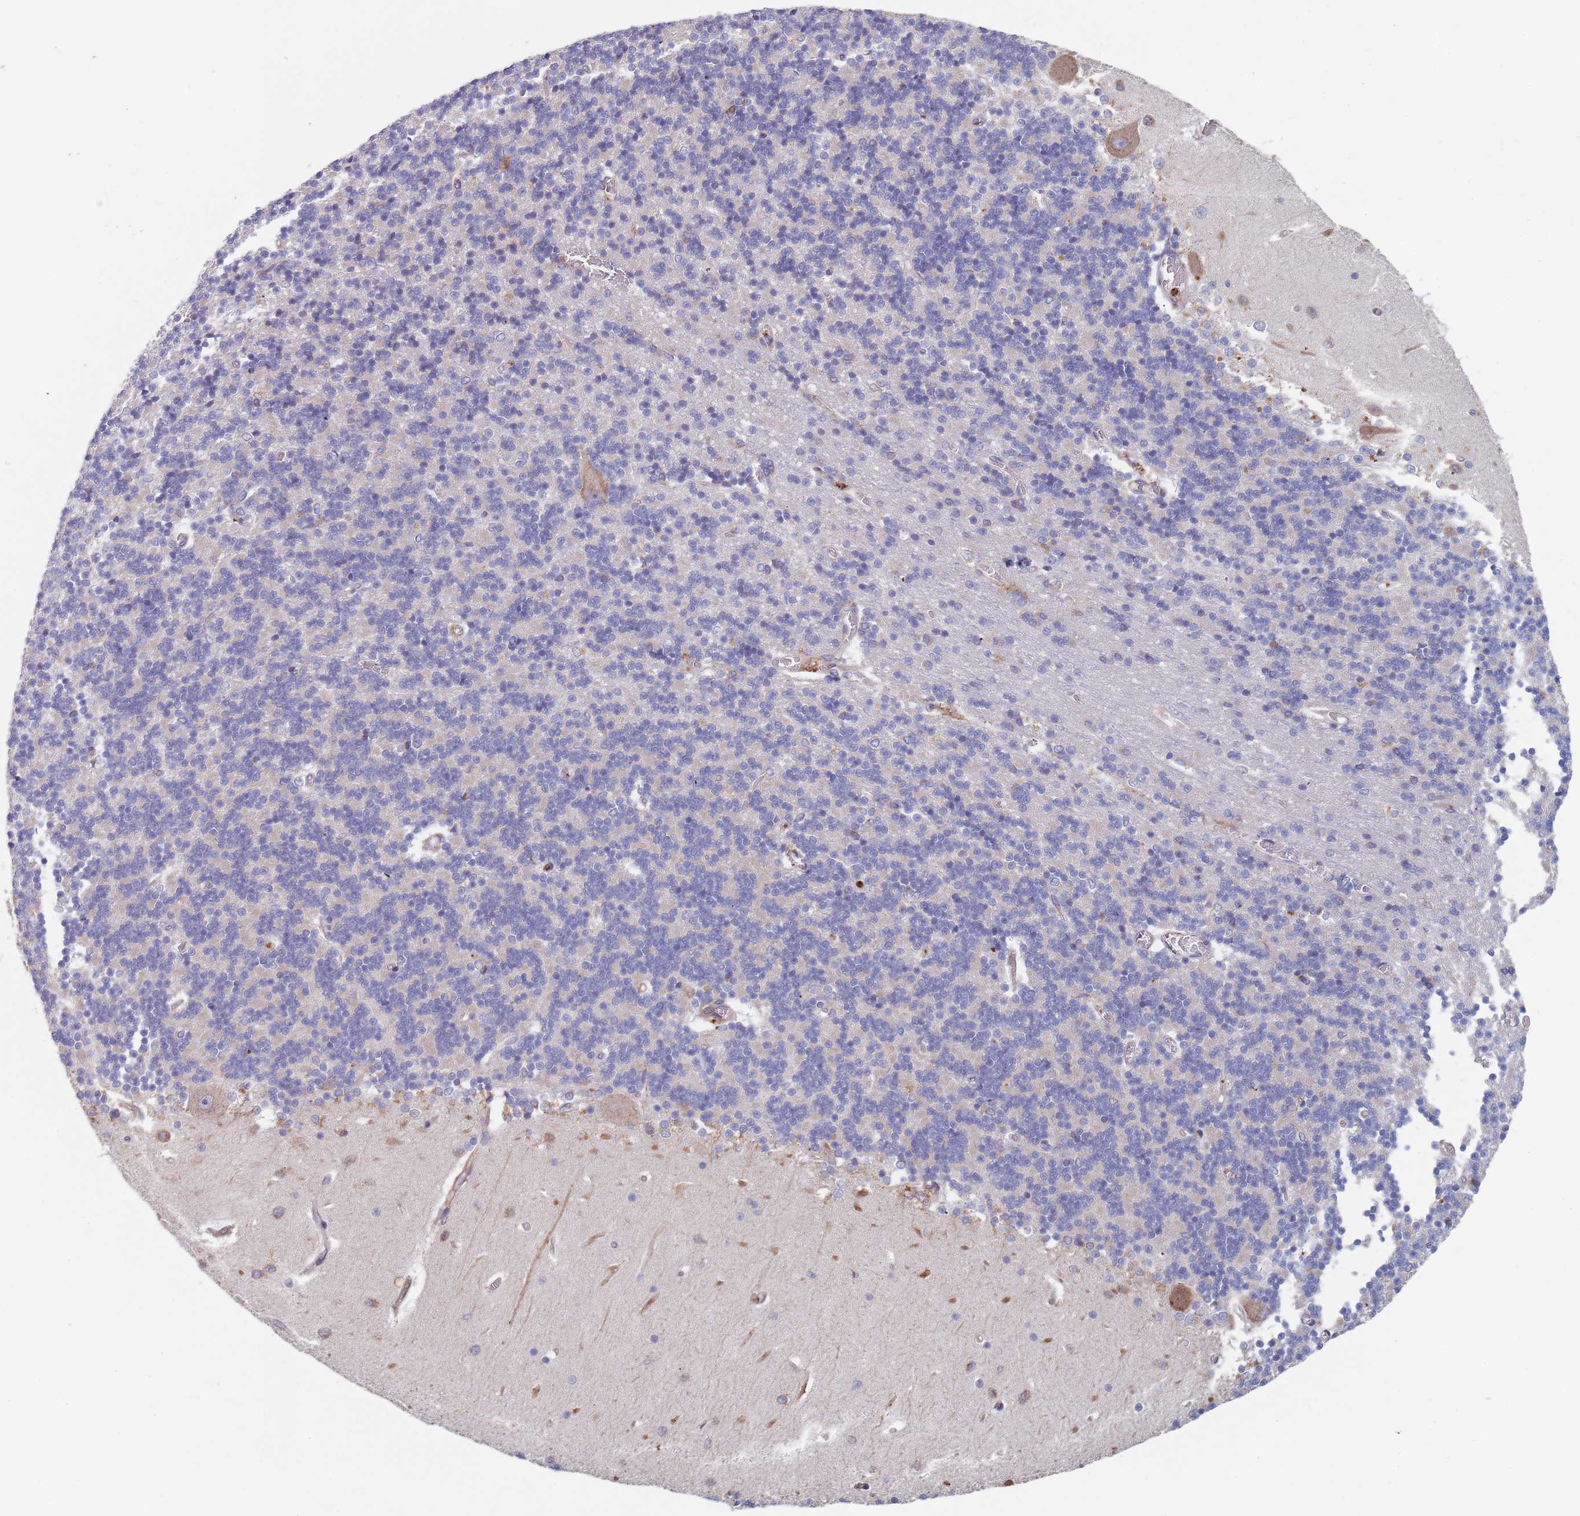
{"staining": {"intensity": "negative", "quantity": "none", "location": "none"}, "tissue": "cerebellum", "cell_type": "Cells in granular layer", "image_type": "normal", "snomed": [{"axis": "morphology", "description": "Normal tissue, NOS"}, {"axis": "topography", "description": "Cerebellum"}], "caption": "A micrograph of cerebellum stained for a protein reveals no brown staining in cells in granular layer. (Immunohistochemistry, brightfield microscopy, high magnification).", "gene": "DCUN1D3", "patient": {"sex": "male", "age": 37}}